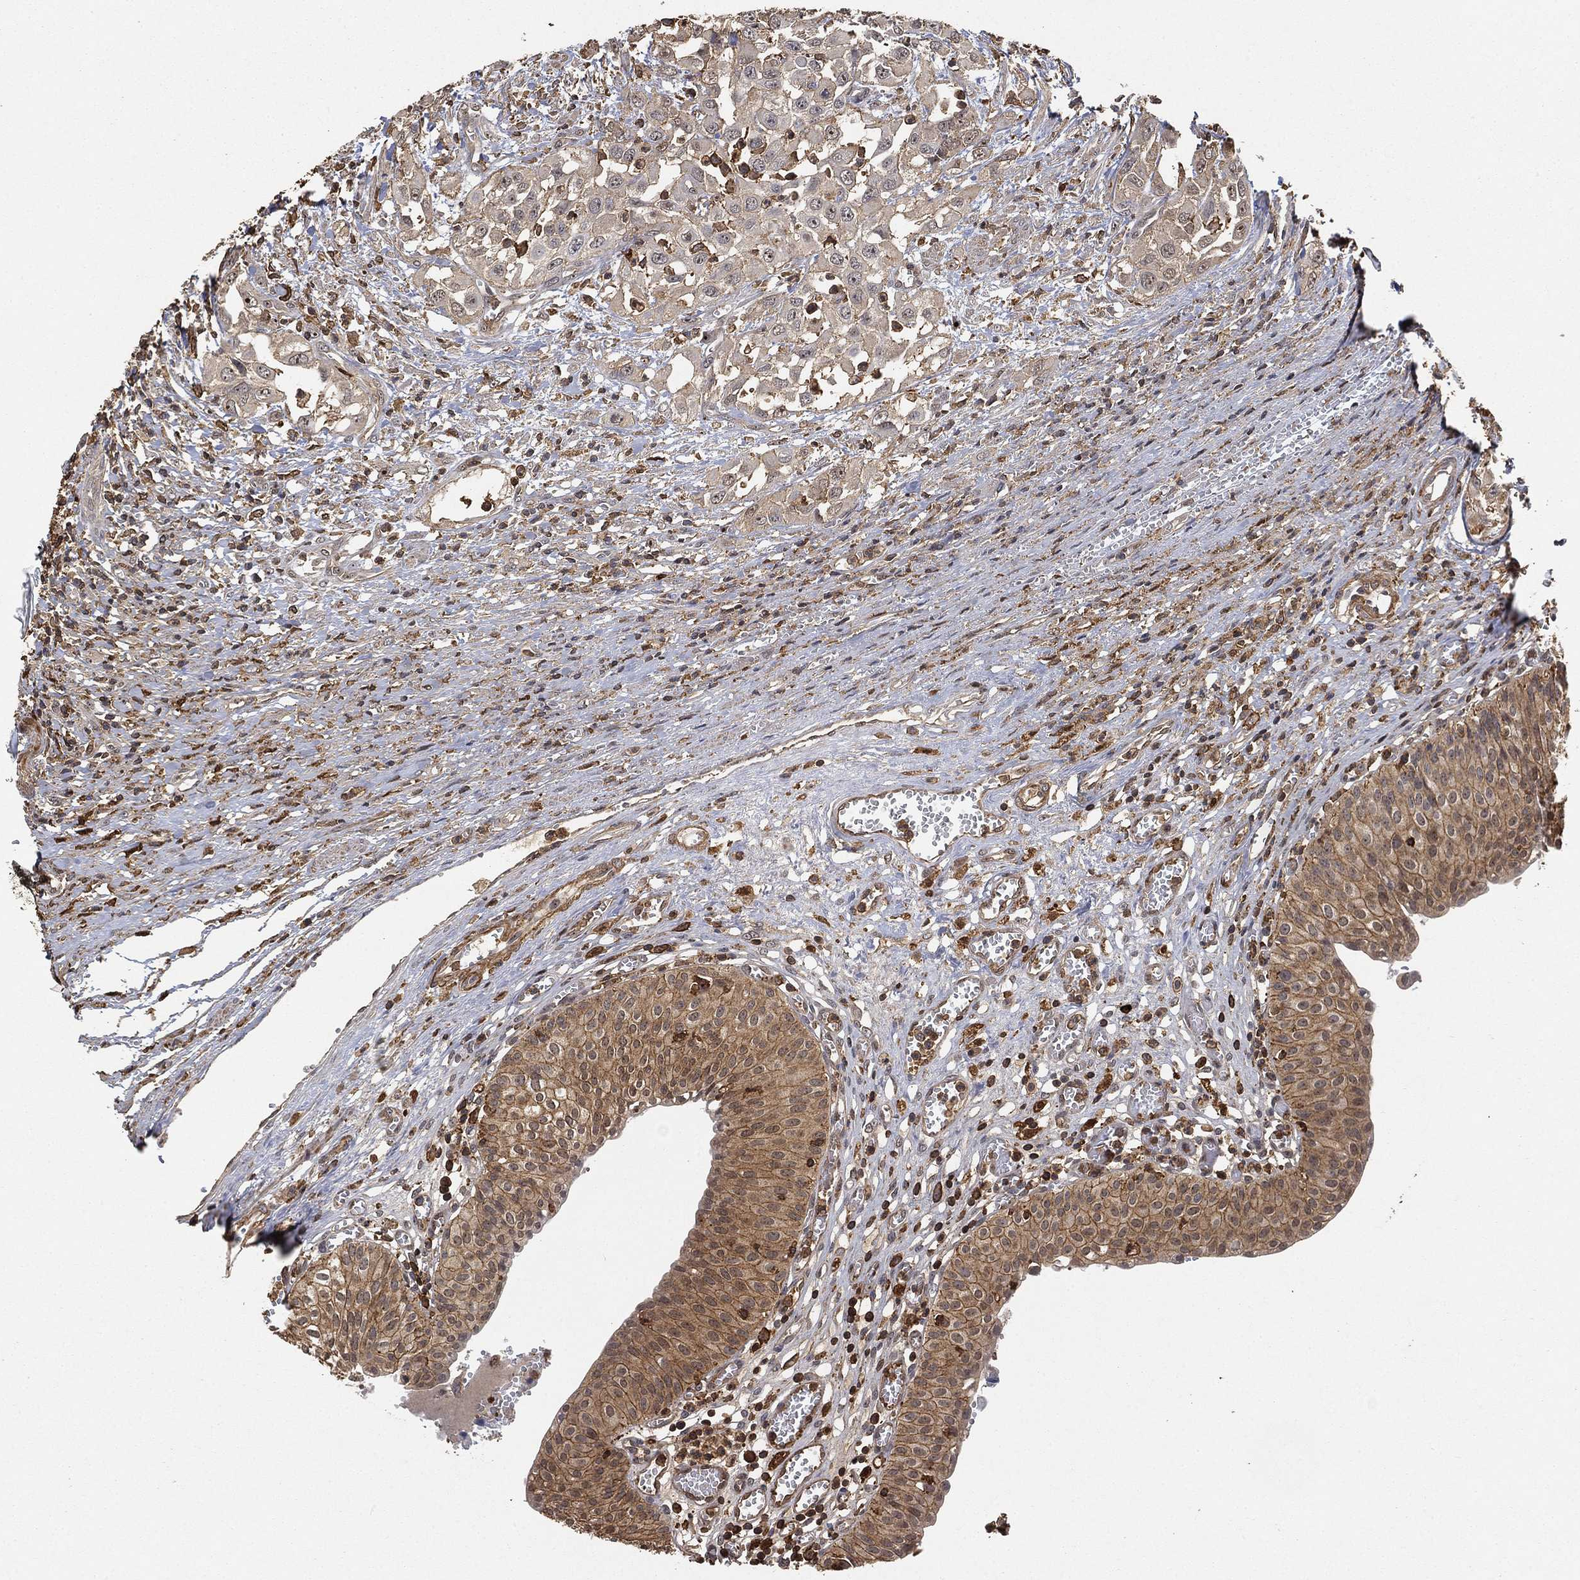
{"staining": {"intensity": "weak", "quantity": "25%-75%", "location": "cytoplasmic/membranous"}, "tissue": "urinary bladder", "cell_type": "Urothelial cells", "image_type": "normal", "snomed": [{"axis": "morphology", "description": "Normal tissue, NOS"}, {"axis": "morphology", "description": "Urothelial carcinoma, NOS"}, {"axis": "morphology", "description": "Urothelial carcinoma, High grade"}, {"axis": "topography", "description": "Urinary bladder"}], "caption": "Approximately 25%-75% of urothelial cells in unremarkable human urinary bladder exhibit weak cytoplasmic/membranous protein expression as visualized by brown immunohistochemical staining.", "gene": "CRYL1", "patient": {"sex": "male", "age": 57}}